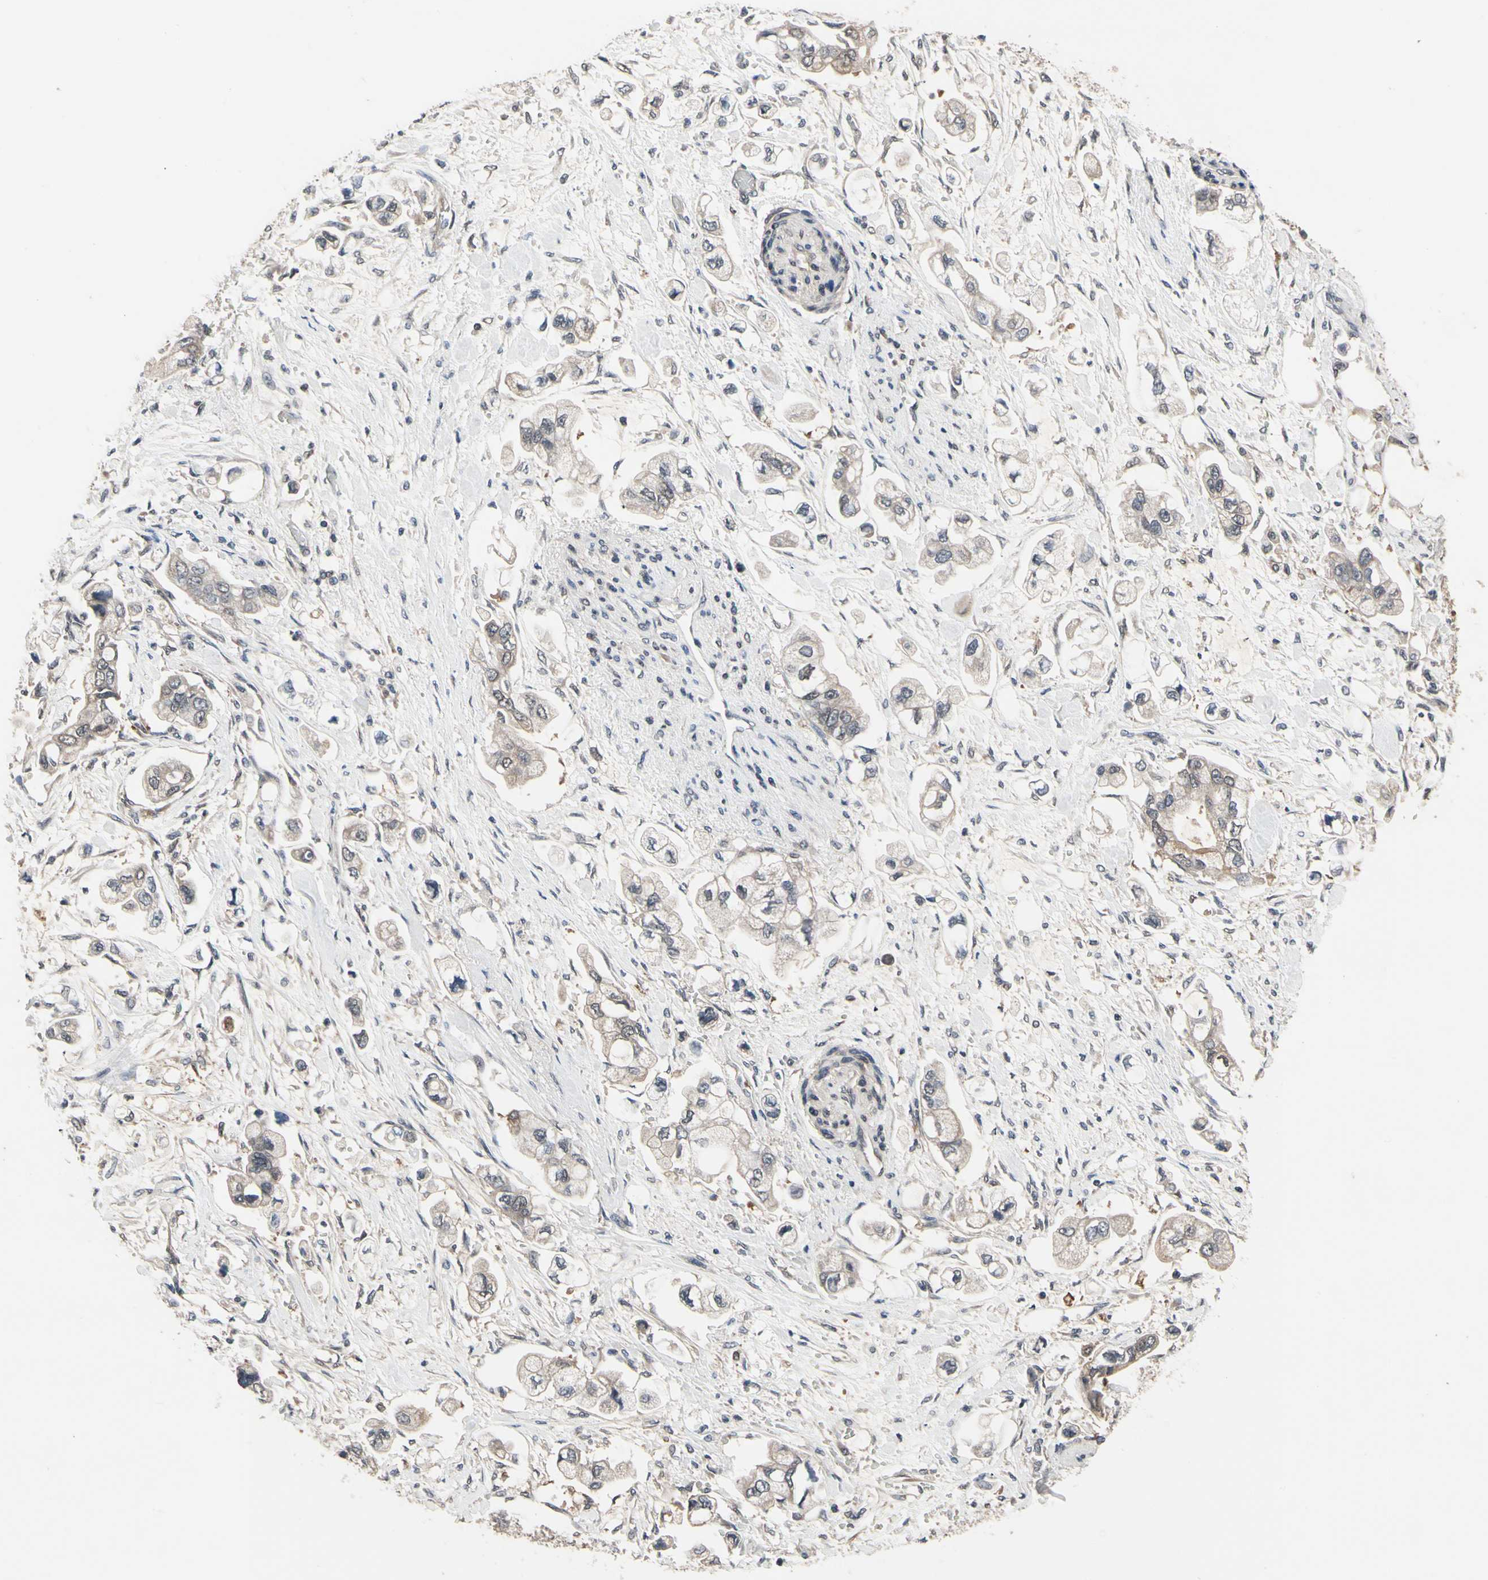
{"staining": {"intensity": "weak", "quantity": ">75%", "location": "cytoplasmic/membranous"}, "tissue": "stomach cancer", "cell_type": "Tumor cells", "image_type": "cancer", "snomed": [{"axis": "morphology", "description": "Adenocarcinoma, NOS"}, {"axis": "topography", "description": "Stomach"}], "caption": "Tumor cells reveal weak cytoplasmic/membranous expression in about >75% of cells in stomach adenocarcinoma. The protein of interest is shown in brown color, while the nuclei are stained blue.", "gene": "PRDX6", "patient": {"sex": "male", "age": 62}}